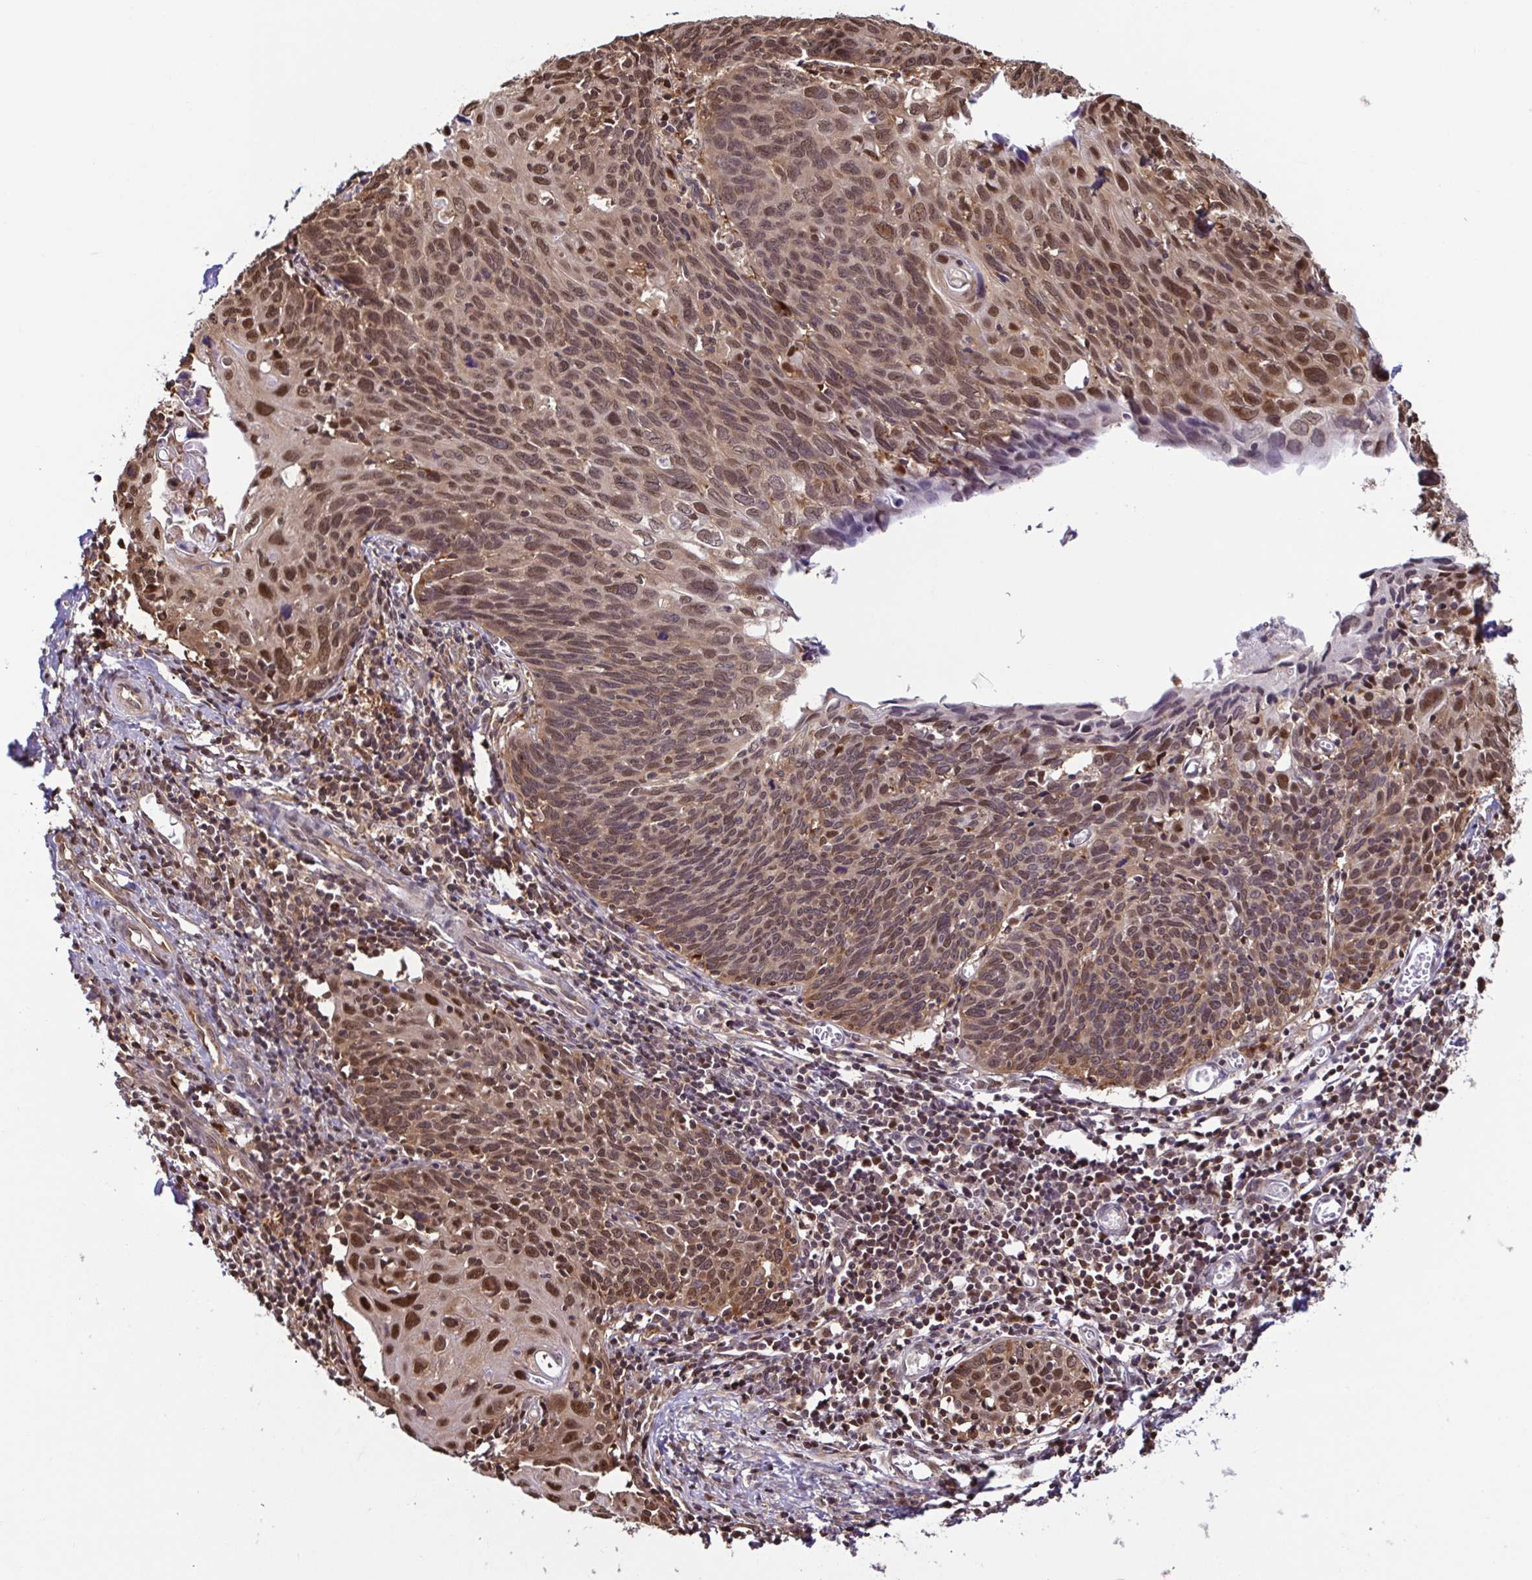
{"staining": {"intensity": "moderate", "quantity": ">75%", "location": "nuclear"}, "tissue": "cervical cancer", "cell_type": "Tumor cells", "image_type": "cancer", "snomed": [{"axis": "morphology", "description": "Squamous cell carcinoma, NOS"}, {"axis": "topography", "description": "Cervix"}], "caption": "High-magnification brightfield microscopy of squamous cell carcinoma (cervical) stained with DAB (3,3'-diaminobenzidine) (brown) and counterstained with hematoxylin (blue). tumor cells exhibit moderate nuclear staining is seen in approximately>75% of cells.", "gene": "PSMB9", "patient": {"sex": "female", "age": 39}}